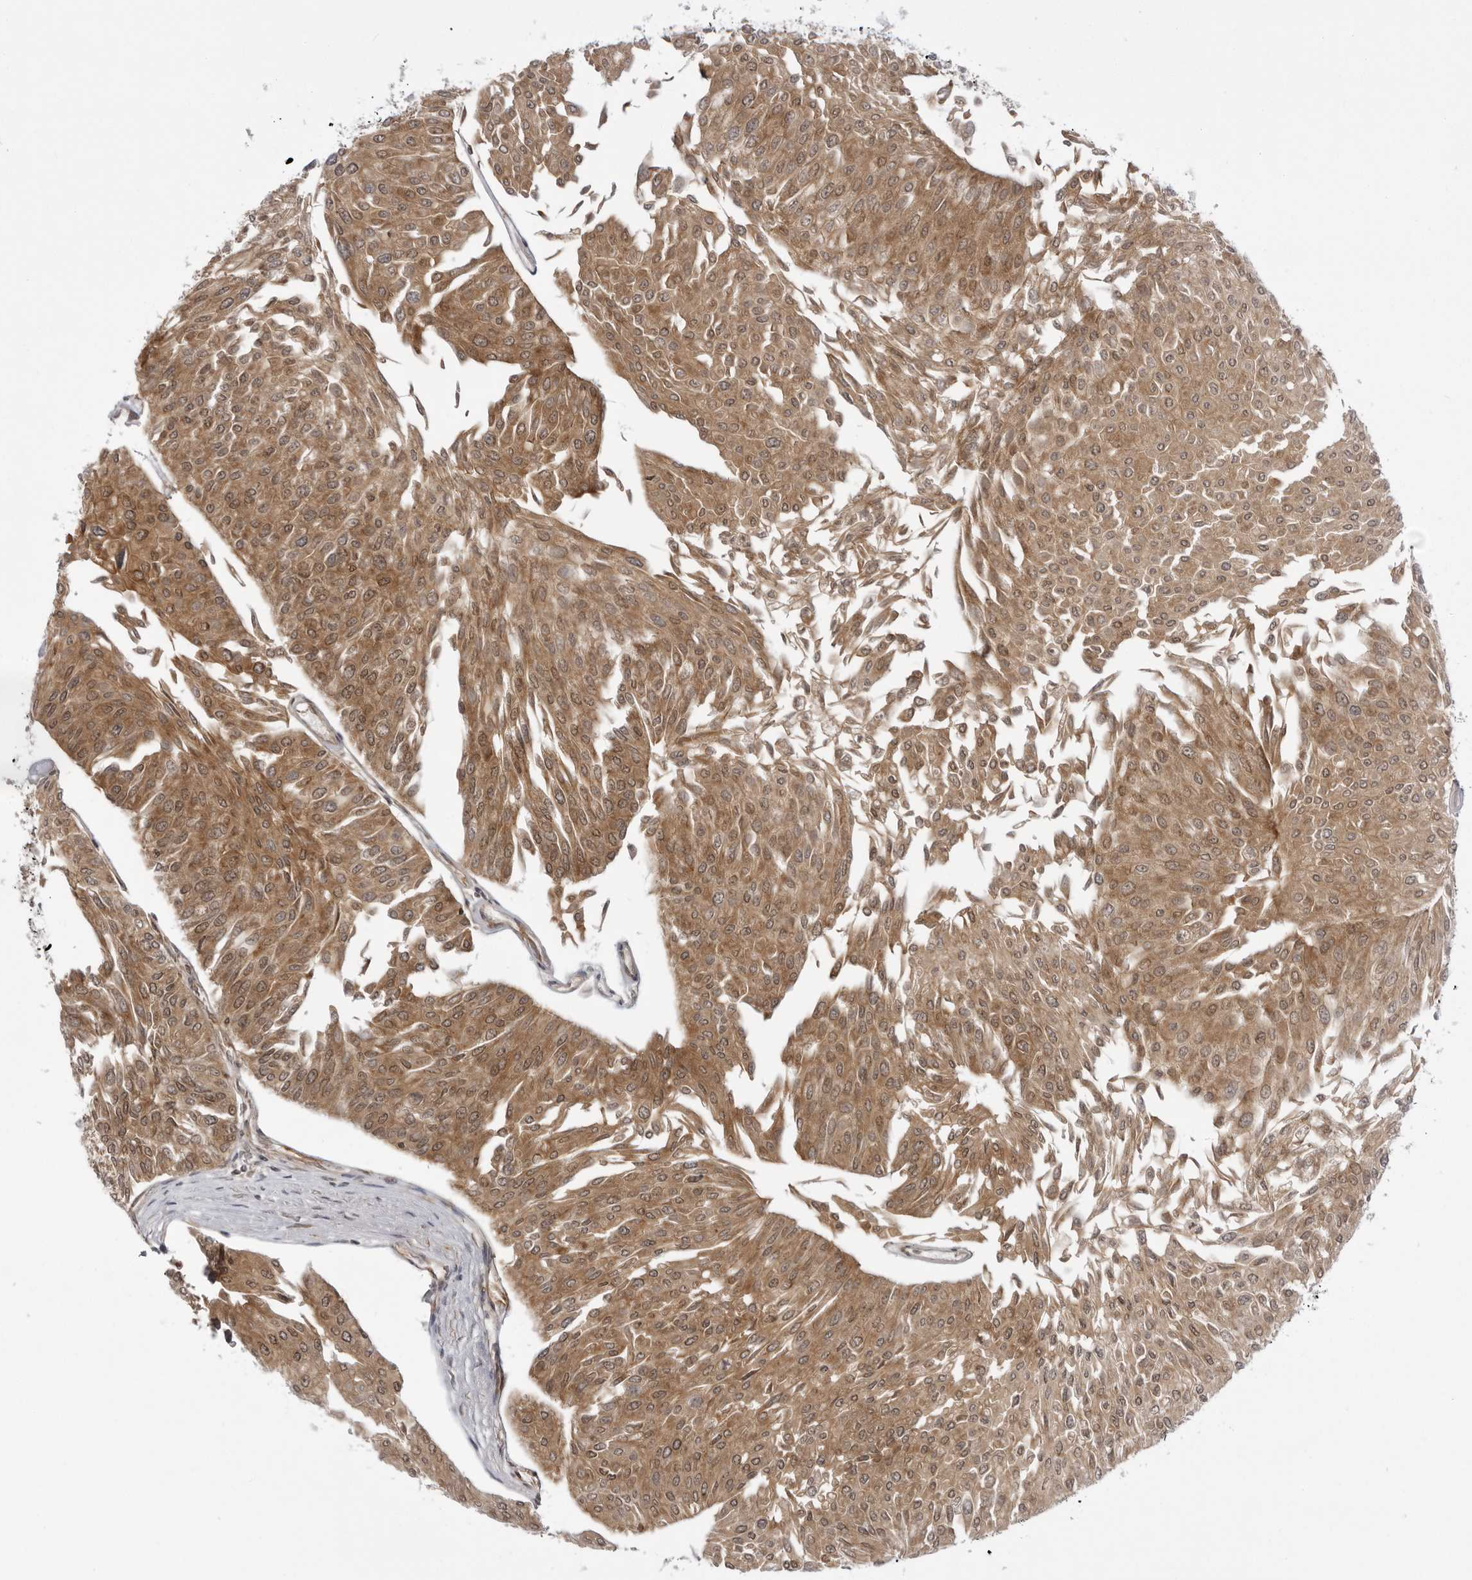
{"staining": {"intensity": "moderate", "quantity": ">75%", "location": "cytoplasmic/membranous,nuclear"}, "tissue": "urothelial cancer", "cell_type": "Tumor cells", "image_type": "cancer", "snomed": [{"axis": "morphology", "description": "Urothelial carcinoma, Low grade"}, {"axis": "topography", "description": "Urinary bladder"}], "caption": "Immunohistochemical staining of low-grade urothelial carcinoma exhibits medium levels of moderate cytoplasmic/membranous and nuclear staining in about >75% of tumor cells. (Stains: DAB (3,3'-diaminobenzidine) in brown, nuclei in blue, Microscopy: brightfield microscopy at high magnification).", "gene": "USP43", "patient": {"sex": "male", "age": 67}}